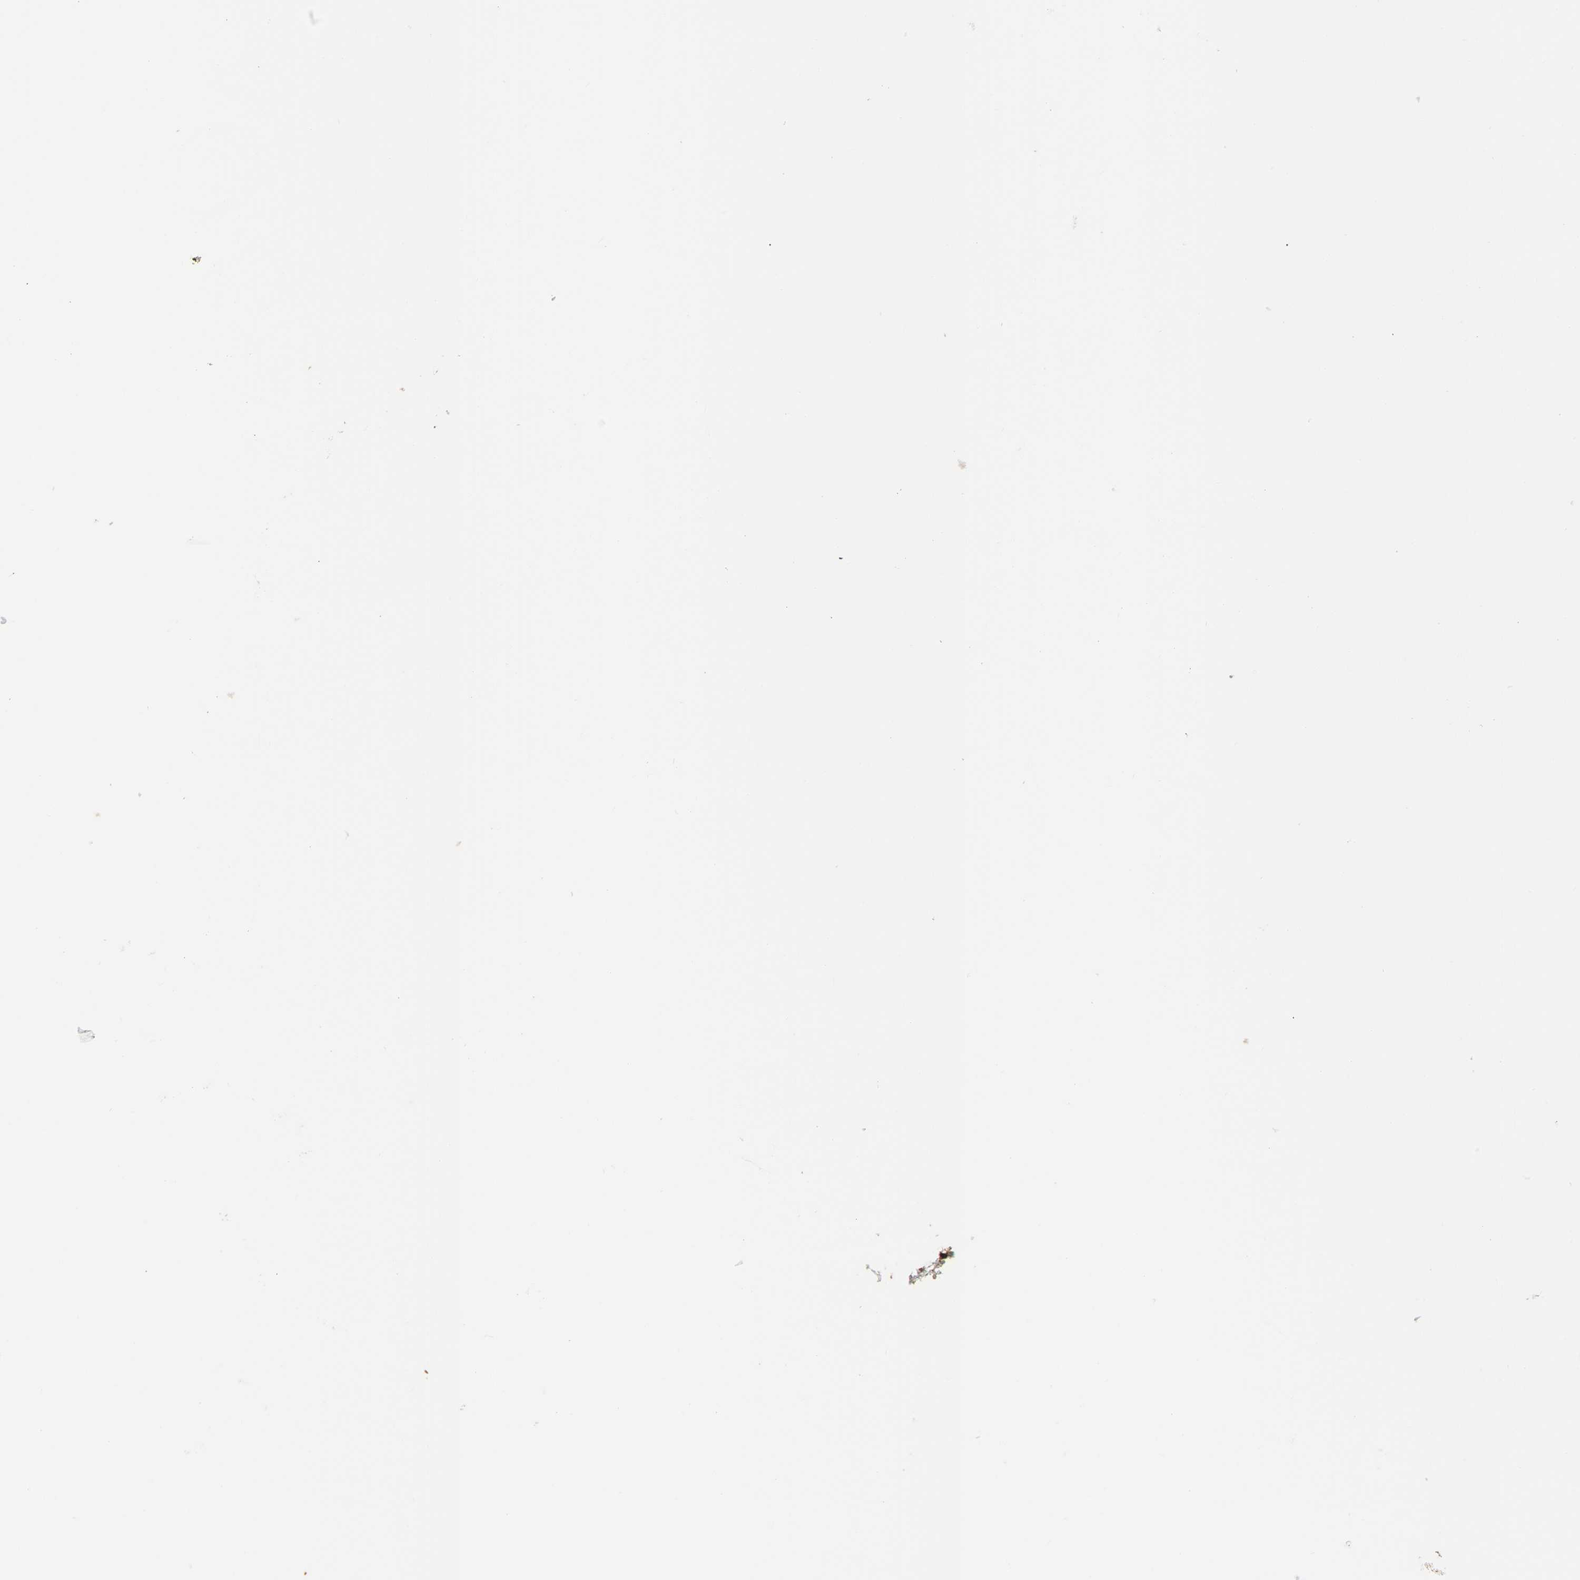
{"staining": {"intensity": "strong", "quantity": "25%-75%", "location": "cytoplasmic/membranous"}, "tissue": "nasopharynx", "cell_type": "Respiratory epithelial cells", "image_type": "normal", "snomed": [{"axis": "morphology", "description": "Normal tissue, NOS"}, {"axis": "topography", "description": "Nasopharynx"}], "caption": "Immunohistochemical staining of benign nasopharynx demonstrates strong cytoplasmic/membranous protein positivity in approximately 25%-75% of respiratory epithelial cells. Ihc stains the protein of interest in brown and the nuclei are stained blue.", "gene": "ARAP1", "patient": {"sex": "male", "age": 21}}